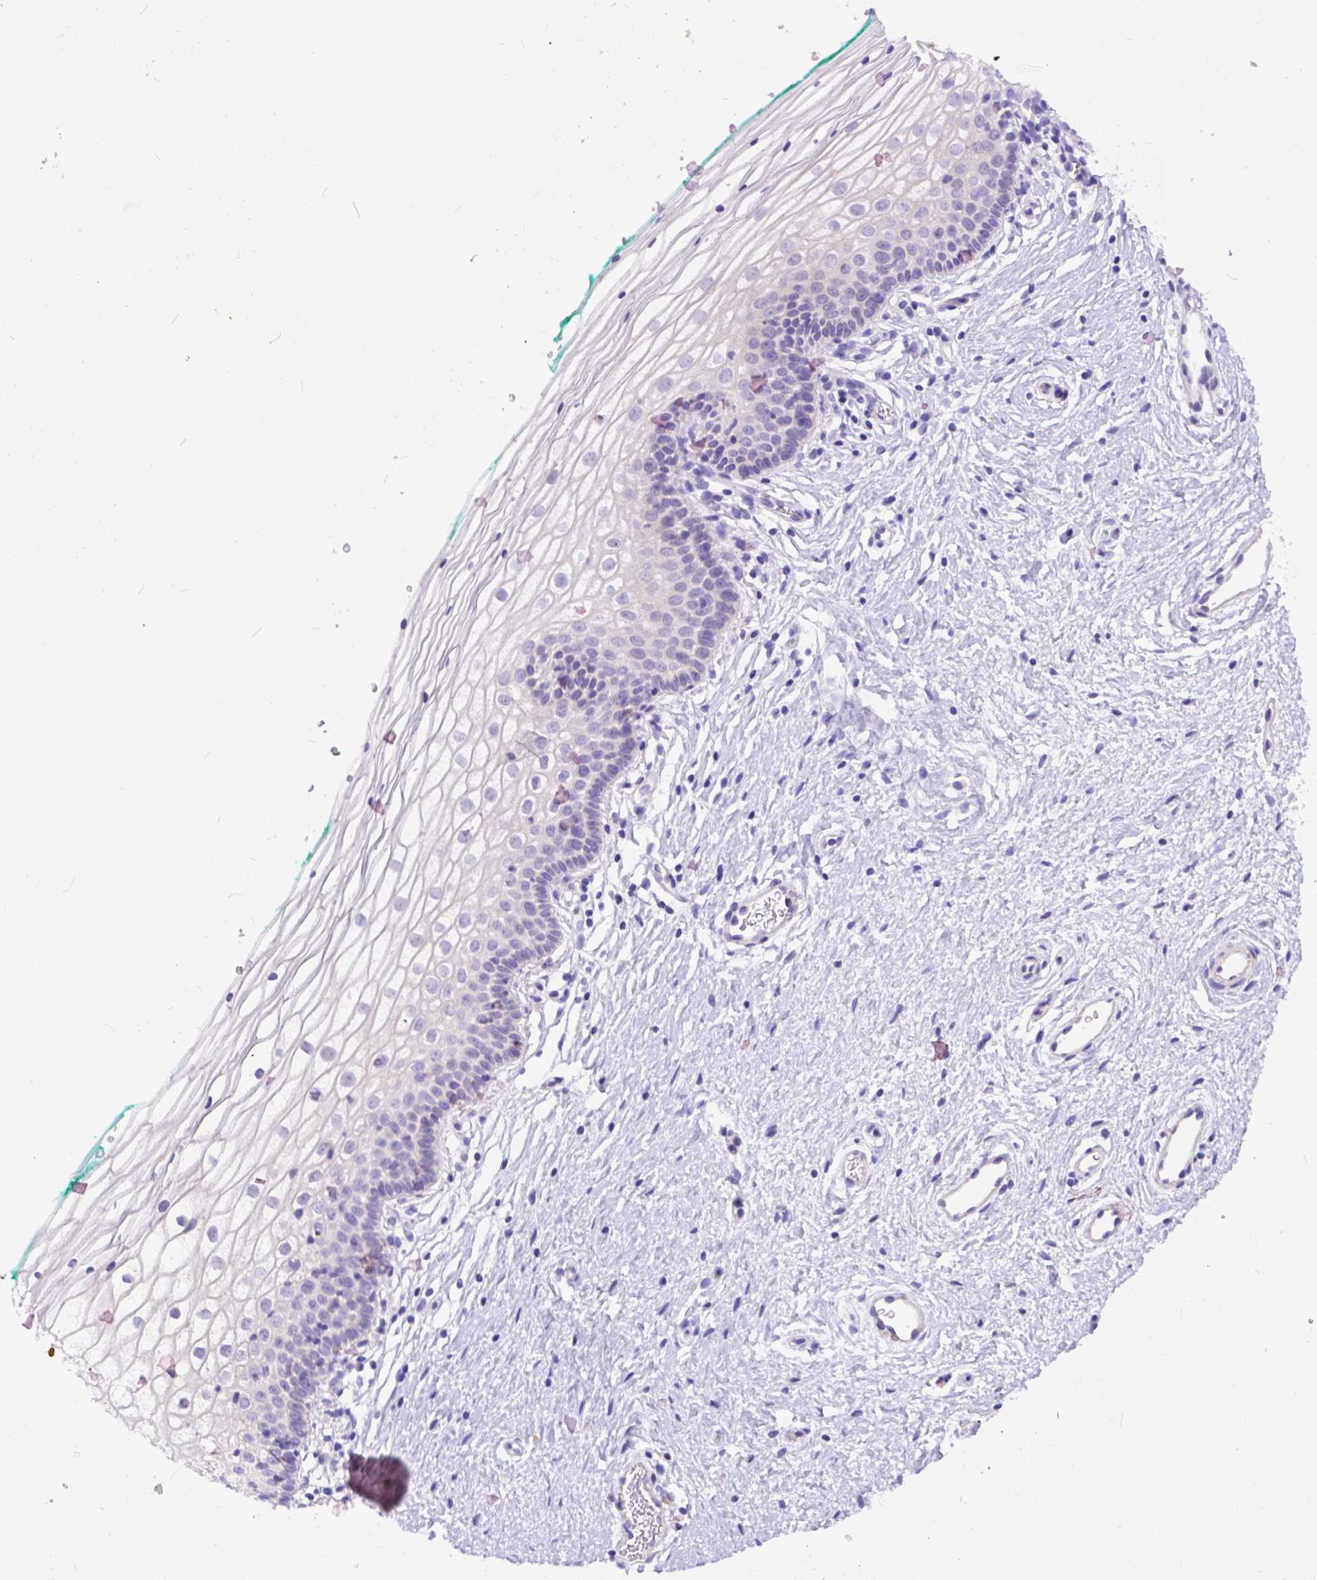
{"staining": {"intensity": "negative", "quantity": "none", "location": "none"}, "tissue": "vagina", "cell_type": "Squamous epithelial cells", "image_type": "normal", "snomed": [{"axis": "morphology", "description": "Normal tissue, NOS"}, {"axis": "topography", "description": "Vagina"}], "caption": "Photomicrograph shows no protein expression in squamous epithelial cells of normal vagina. (IHC, brightfield microscopy, high magnification).", "gene": "DLEC1", "patient": {"sex": "female", "age": 36}}